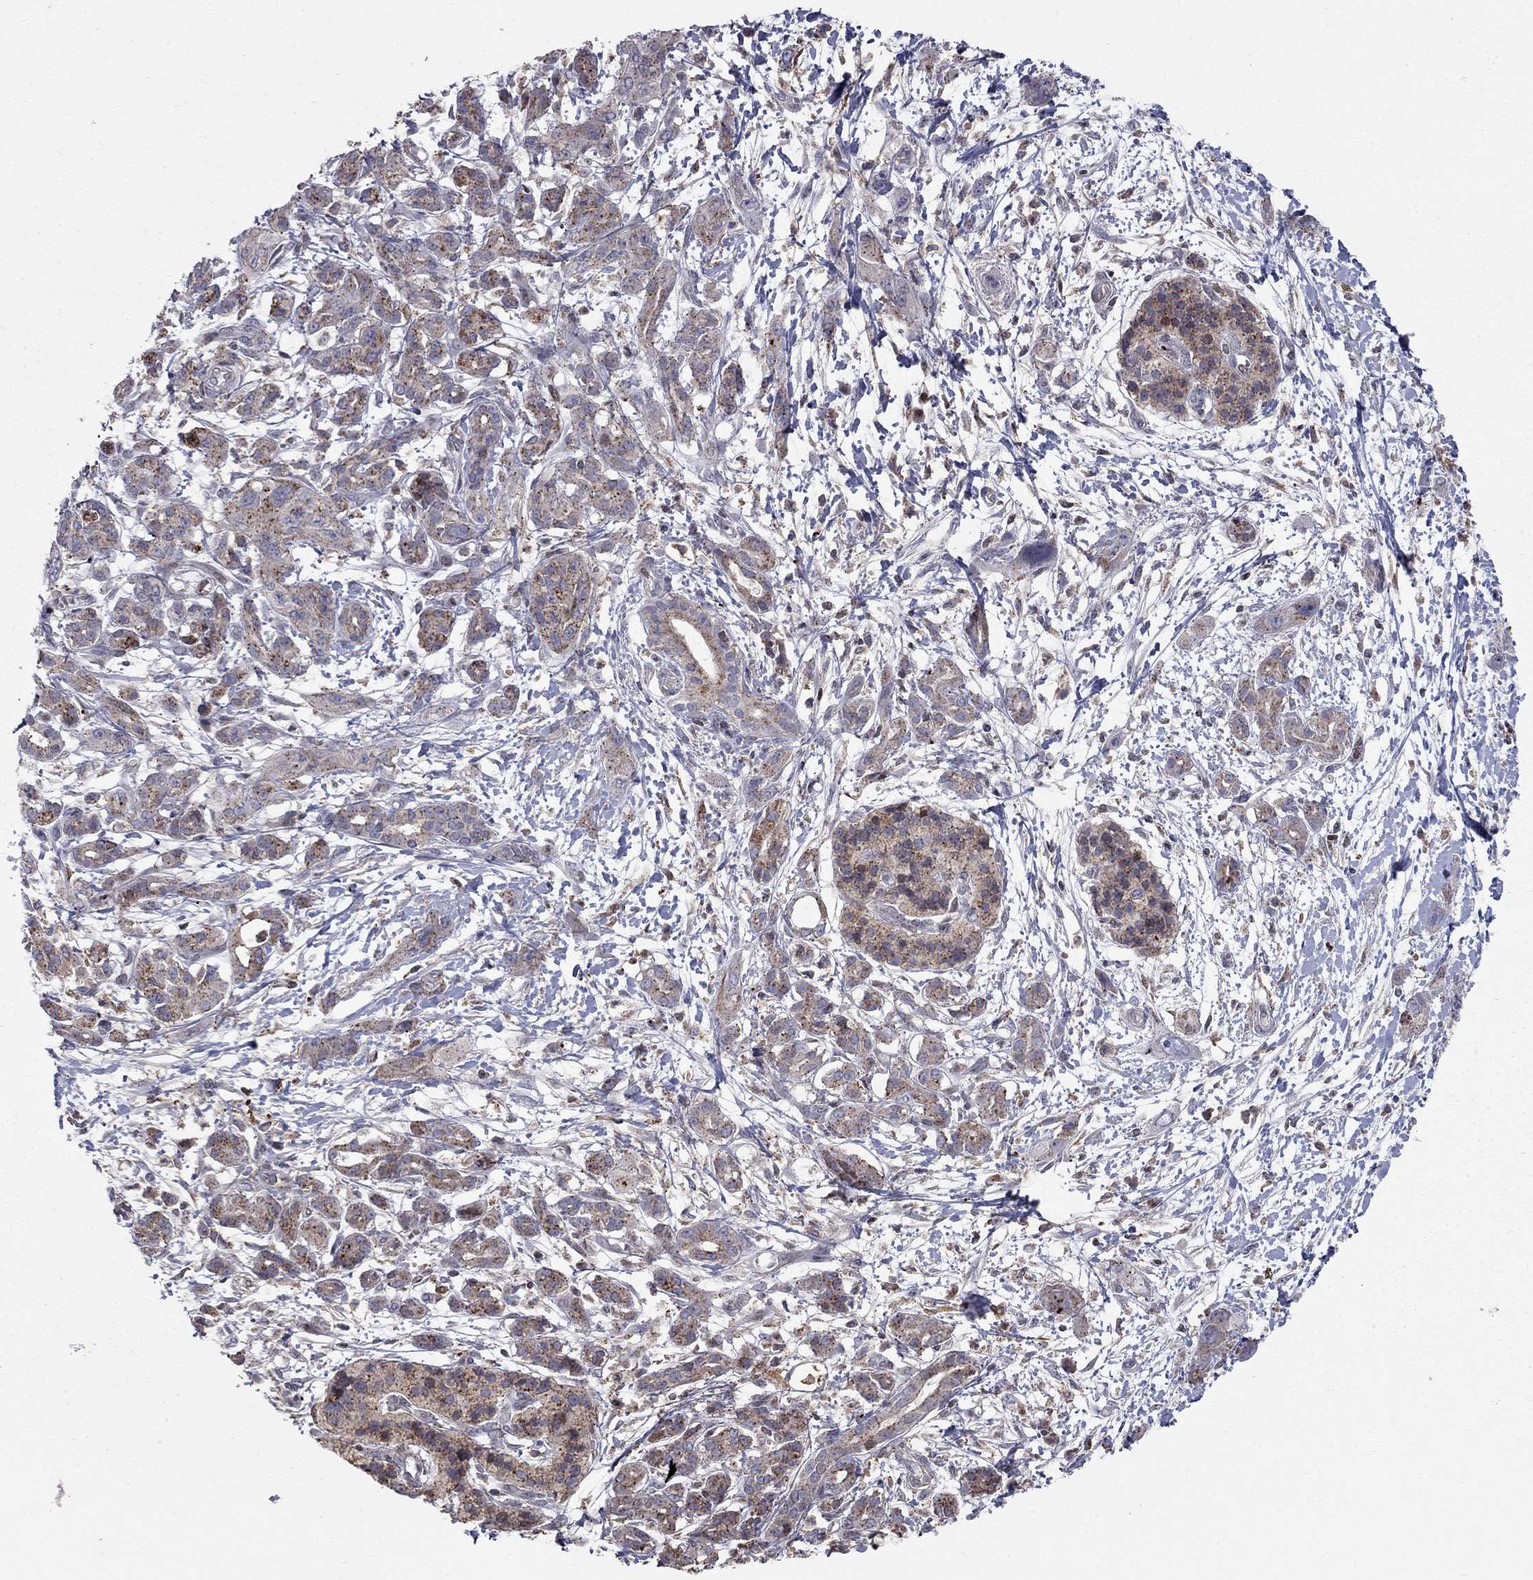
{"staining": {"intensity": "strong", "quantity": "25%-75%", "location": "cytoplasmic/membranous"}, "tissue": "pancreatic cancer", "cell_type": "Tumor cells", "image_type": "cancer", "snomed": [{"axis": "morphology", "description": "Adenocarcinoma, NOS"}, {"axis": "topography", "description": "Pancreas"}], "caption": "DAB (3,3'-diaminobenzidine) immunohistochemical staining of human pancreatic adenocarcinoma shows strong cytoplasmic/membranous protein positivity in approximately 25%-75% of tumor cells. (DAB (3,3'-diaminobenzidine) IHC with brightfield microscopy, high magnification).", "gene": "ERN2", "patient": {"sex": "male", "age": 72}}